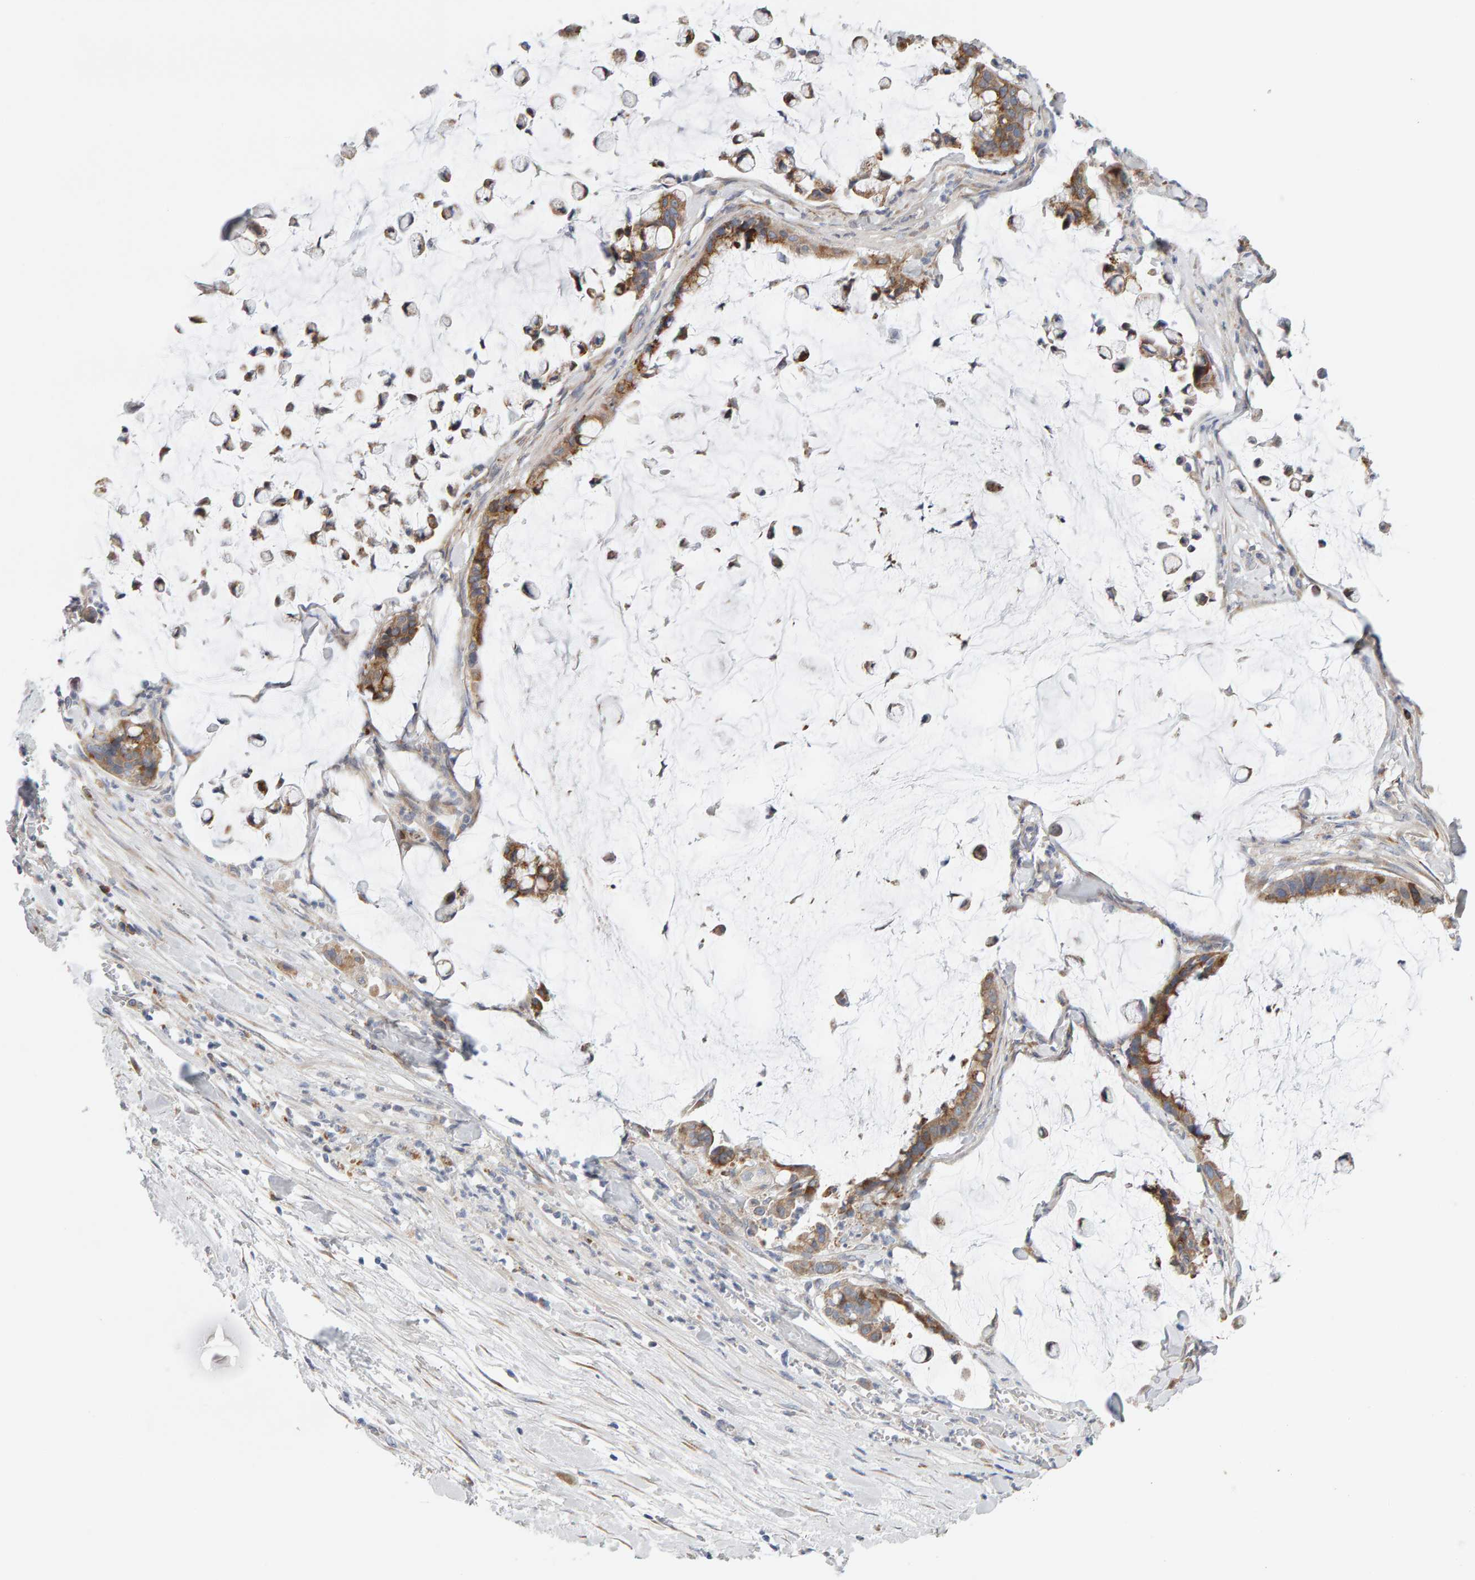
{"staining": {"intensity": "moderate", "quantity": ">75%", "location": "cytoplasmic/membranous"}, "tissue": "pancreatic cancer", "cell_type": "Tumor cells", "image_type": "cancer", "snomed": [{"axis": "morphology", "description": "Adenocarcinoma, NOS"}, {"axis": "topography", "description": "Pancreas"}], "caption": "A medium amount of moderate cytoplasmic/membranous positivity is seen in about >75% of tumor cells in pancreatic adenocarcinoma tissue.", "gene": "ENGASE", "patient": {"sex": "male", "age": 41}}